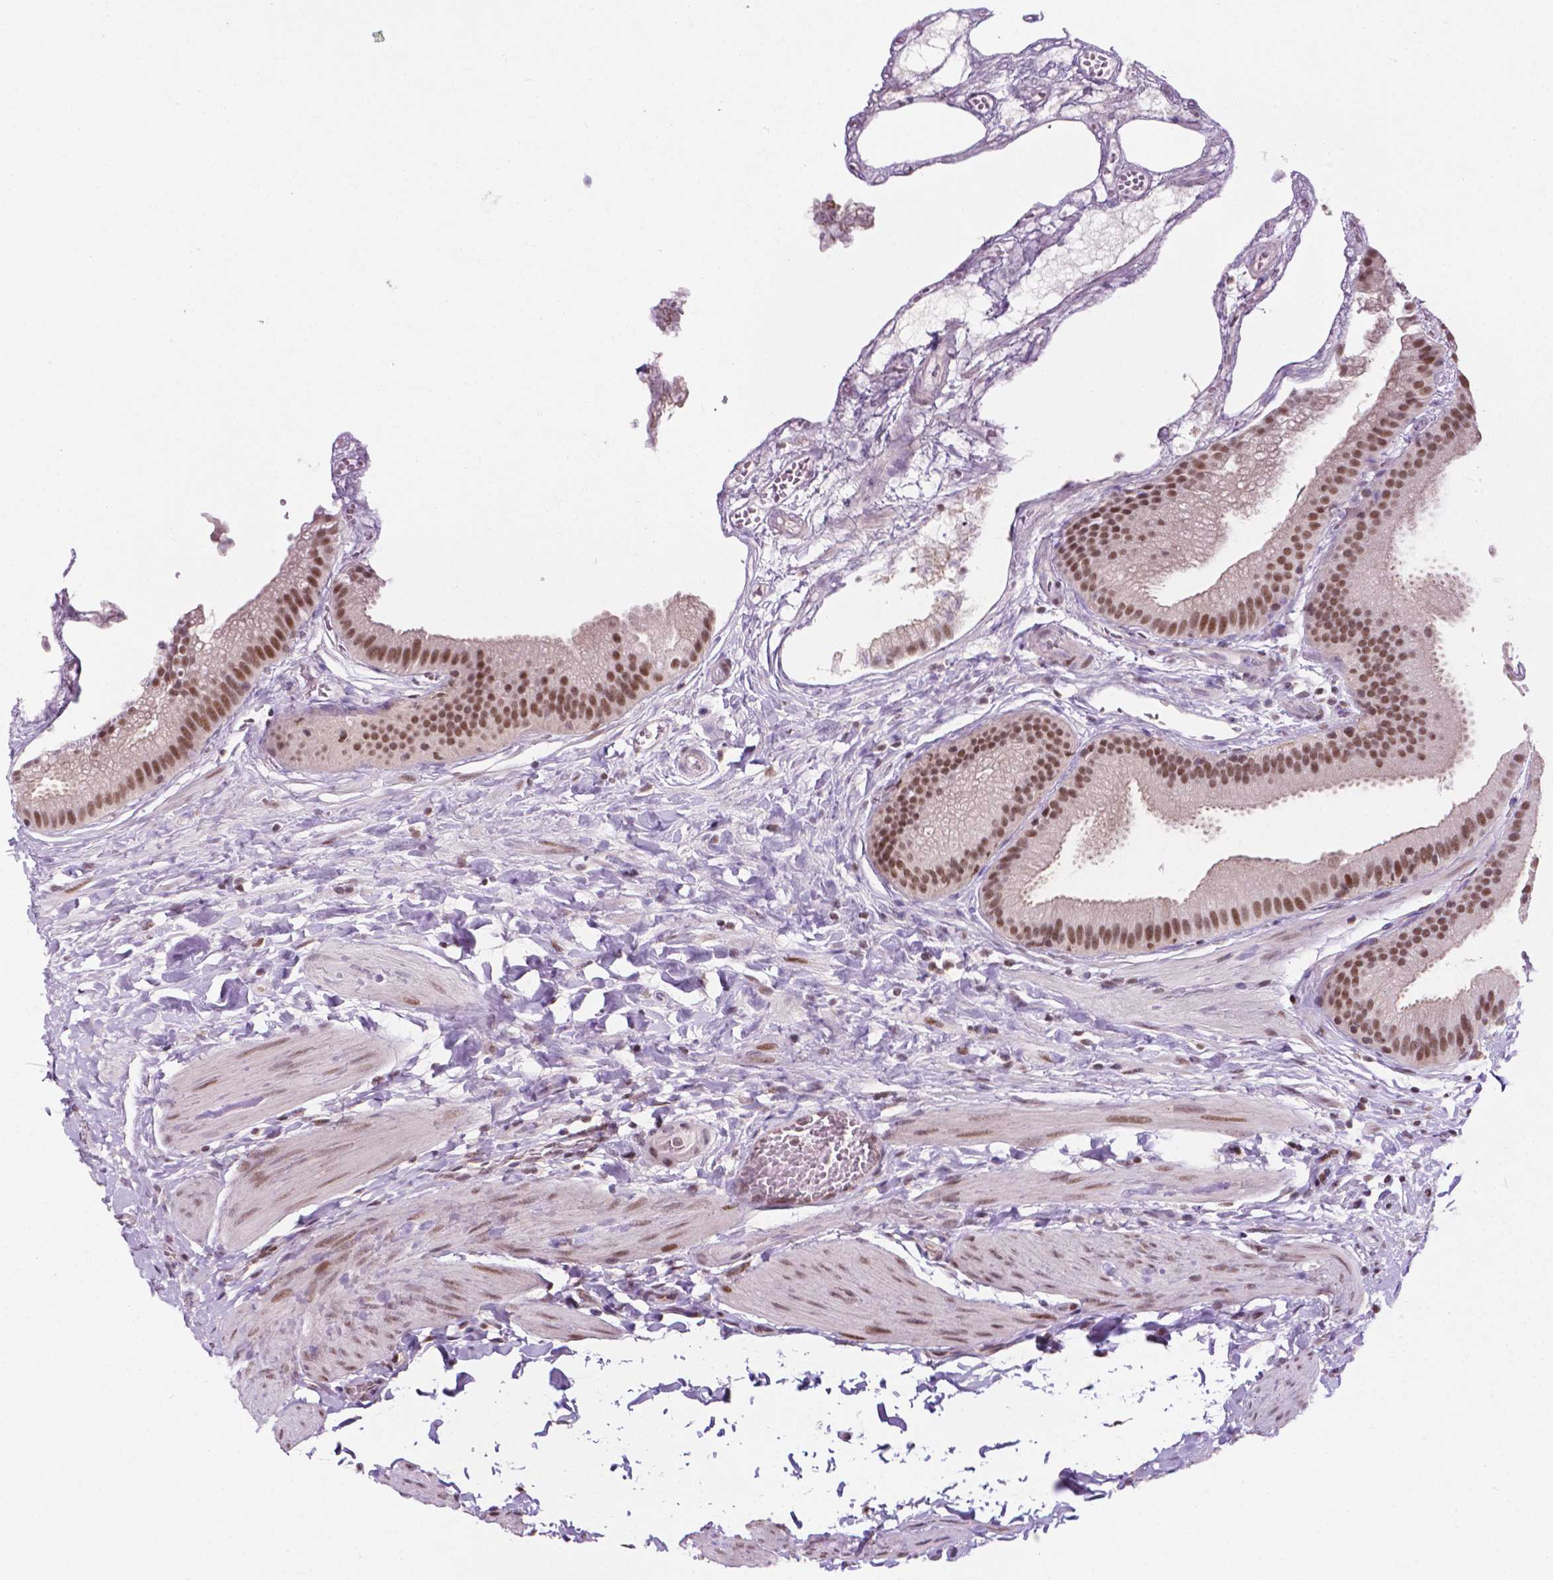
{"staining": {"intensity": "moderate", "quantity": ">75%", "location": "nuclear"}, "tissue": "gallbladder", "cell_type": "Glandular cells", "image_type": "normal", "snomed": [{"axis": "morphology", "description": "Normal tissue, NOS"}, {"axis": "topography", "description": "Gallbladder"}], "caption": "About >75% of glandular cells in normal gallbladder demonstrate moderate nuclear protein positivity as visualized by brown immunohistochemical staining.", "gene": "PER2", "patient": {"sex": "female", "age": 63}}